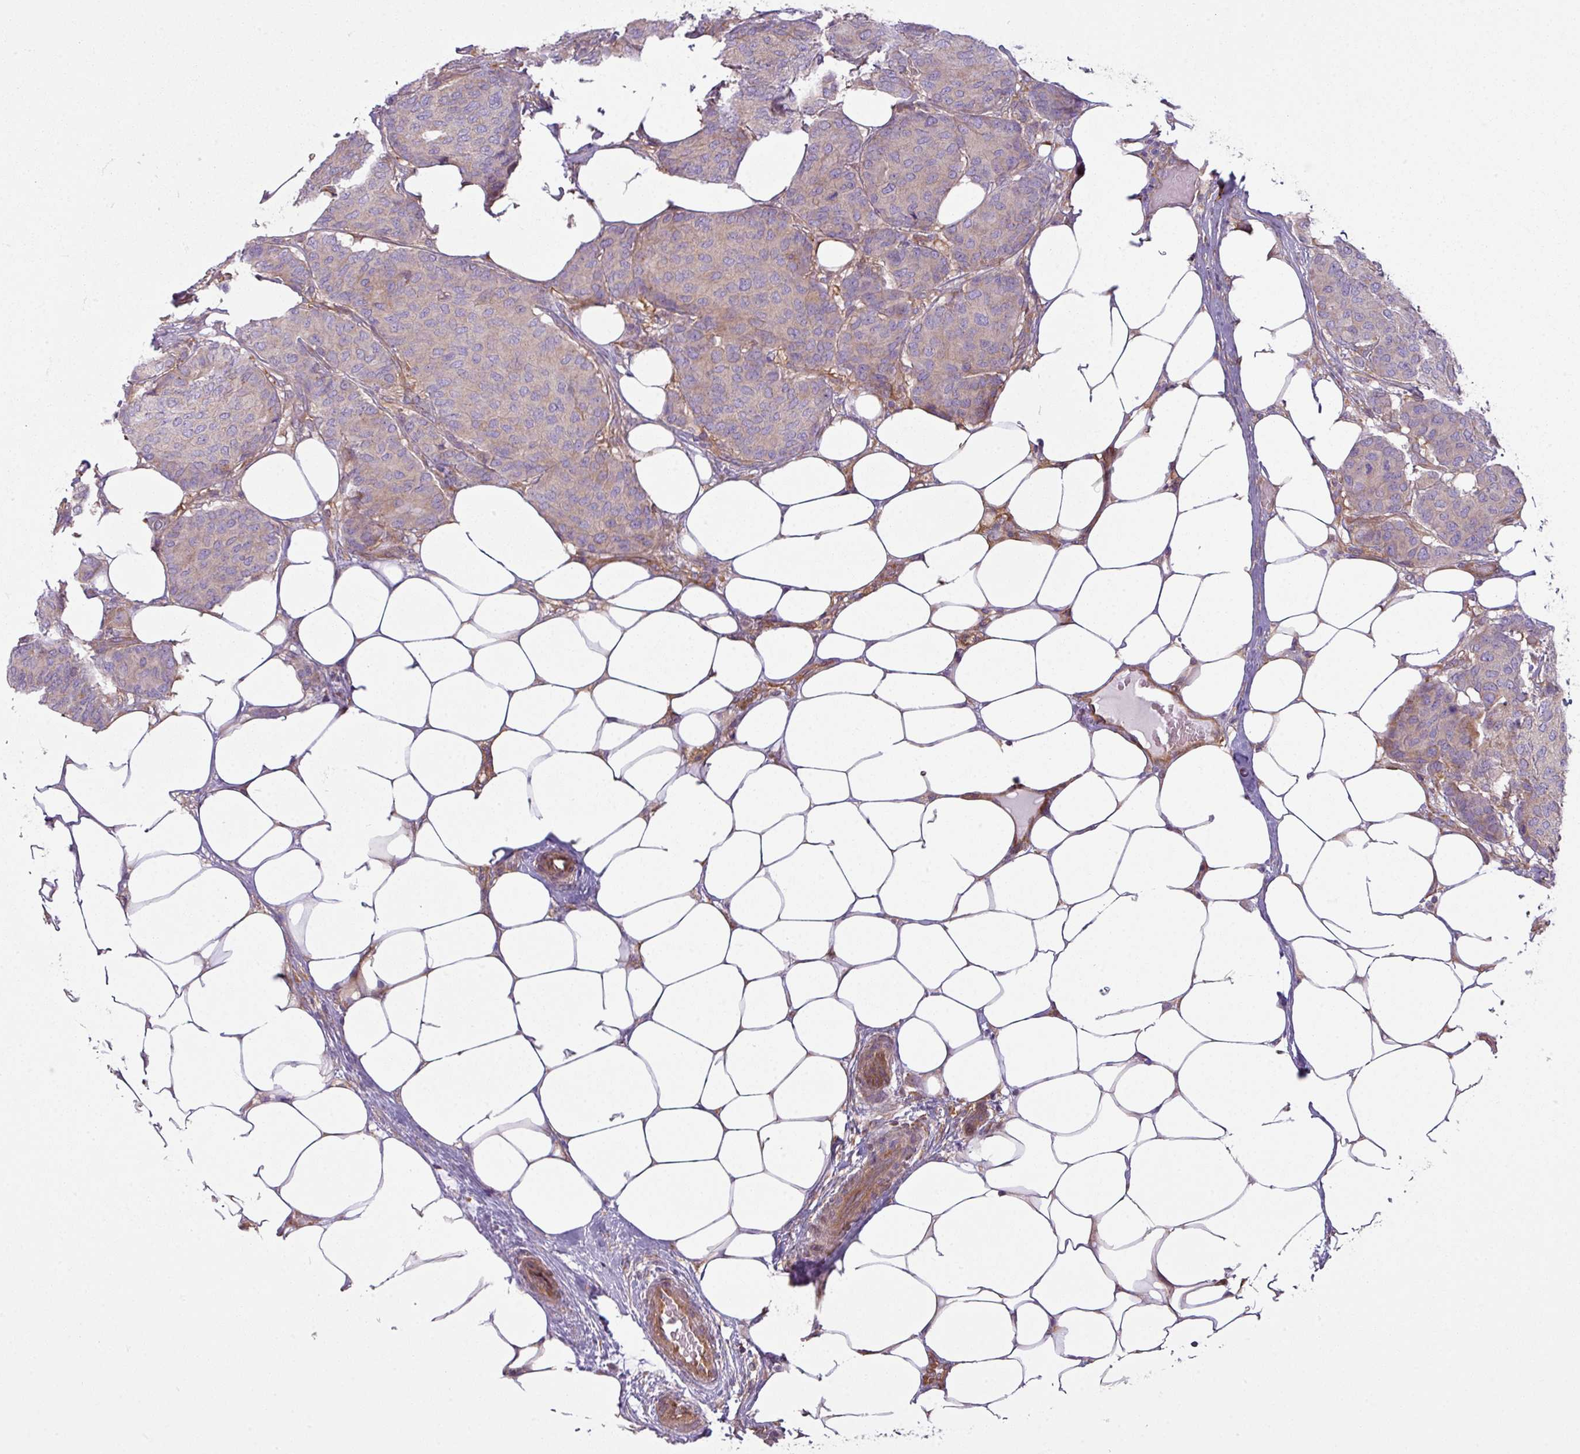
{"staining": {"intensity": "weak", "quantity": "<25%", "location": "cytoplasmic/membranous"}, "tissue": "breast cancer", "cell_type": "Tumor cells", "image_type": "cancer", "snomed": [{"axis": "morphology", "description": "Duct carcinoma"}, {"axis": "topography", "description": "Breast"}], "caption": "Tumor cells show no significant protein expression in breast cancer.", "gene": "CAMK2B", "patient": {"sex": "female", "age": 75}}